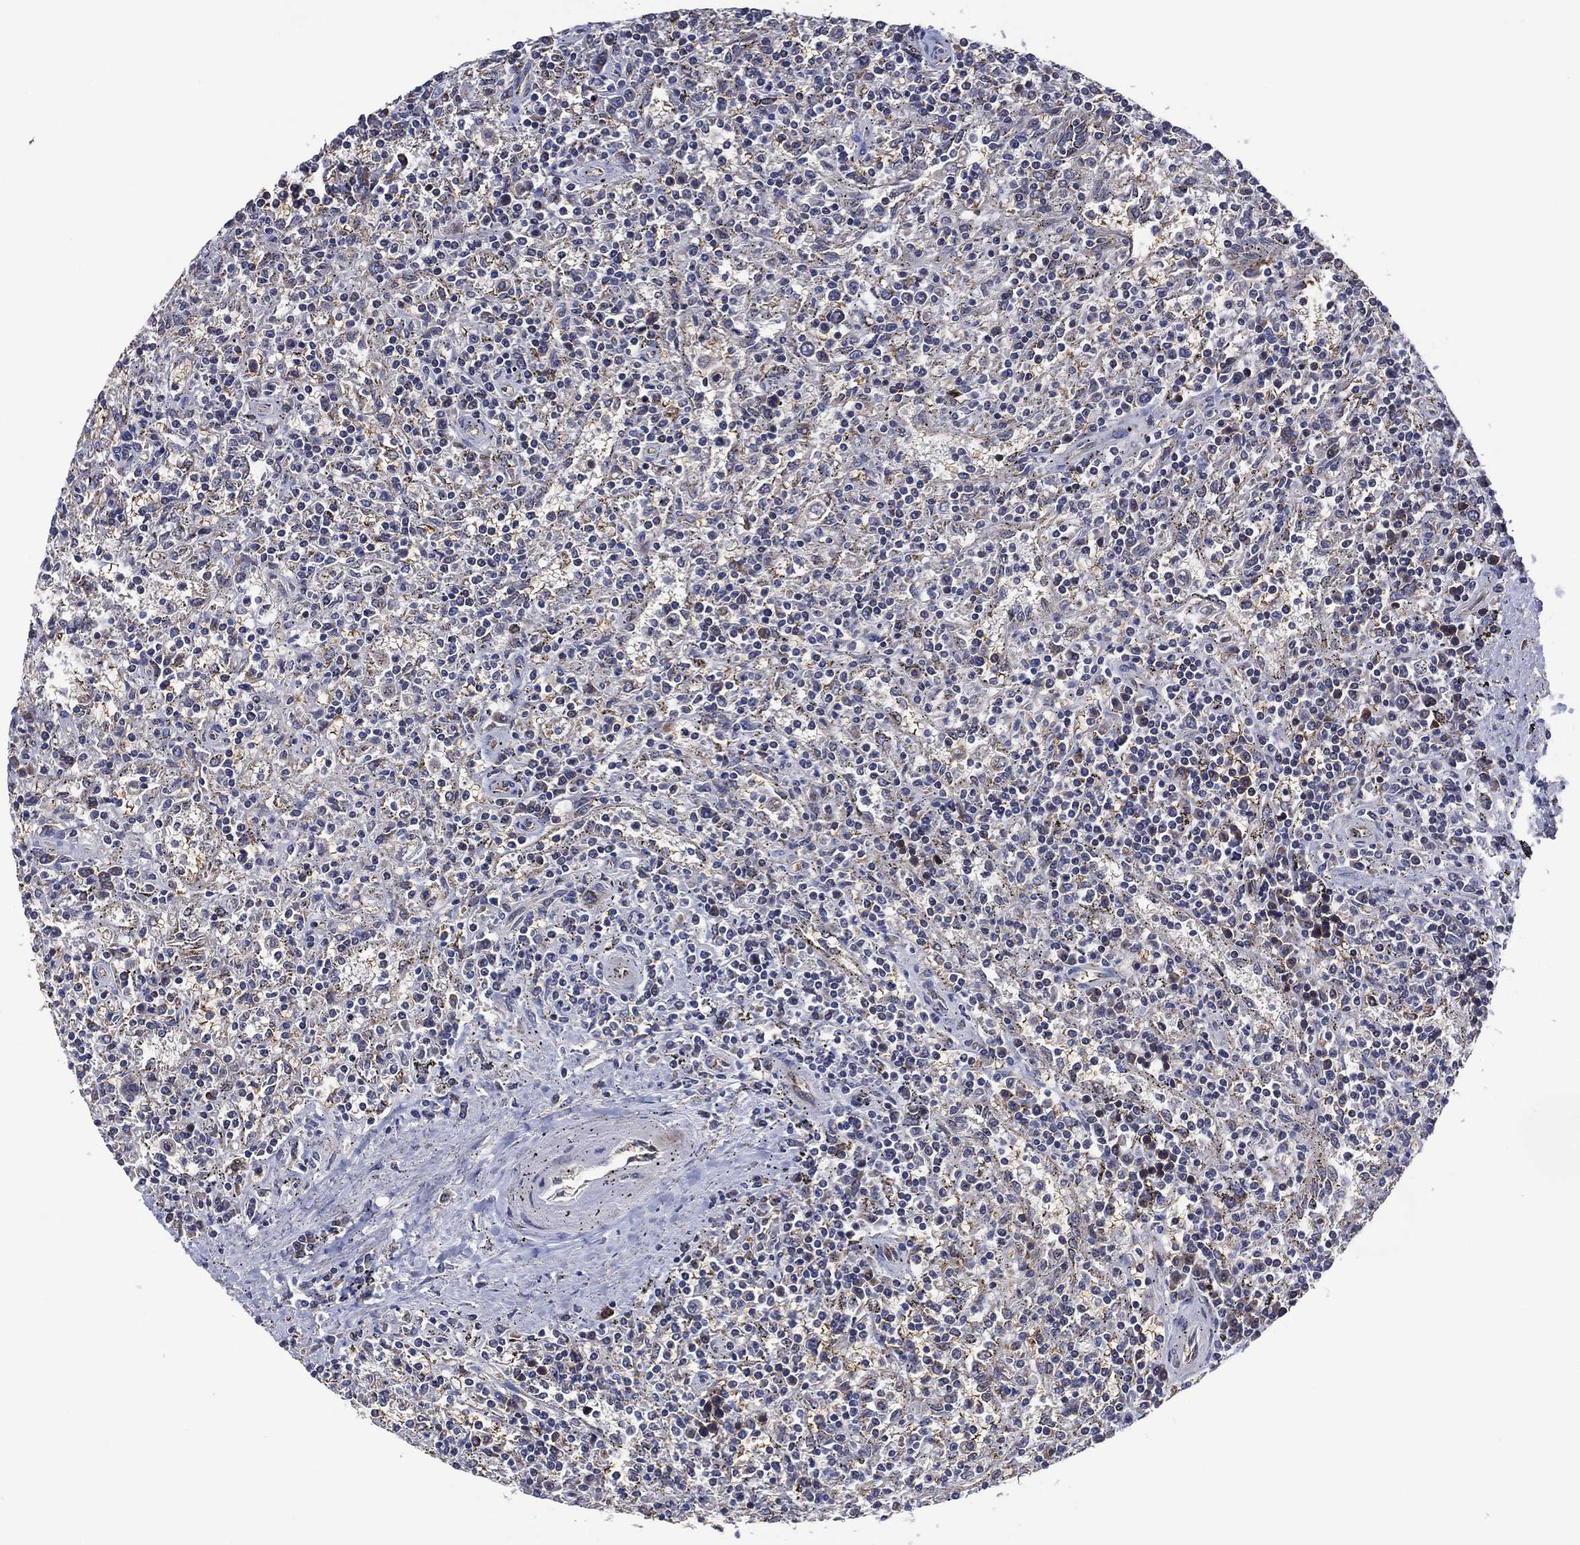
{"staining": {"intensity": "negative", "quantity": "none", "location": "none"}, "tissue": "lymphoma", "cell_type": "Tumor cells", "image_type": "cancer", "snomed": [{"axis": "morphology", "description": "Malignant lymphoma, non-Hodgkin's type, Low grade"}, {"axis": "topography", "description": "Spleen"}], "caption": "This is an immunohistochemistry photomicrograph of lymphoma. There is no positivity in tumor cells.", "gene": "HTD2", "patient": {"sex": "male", "age": 62}}